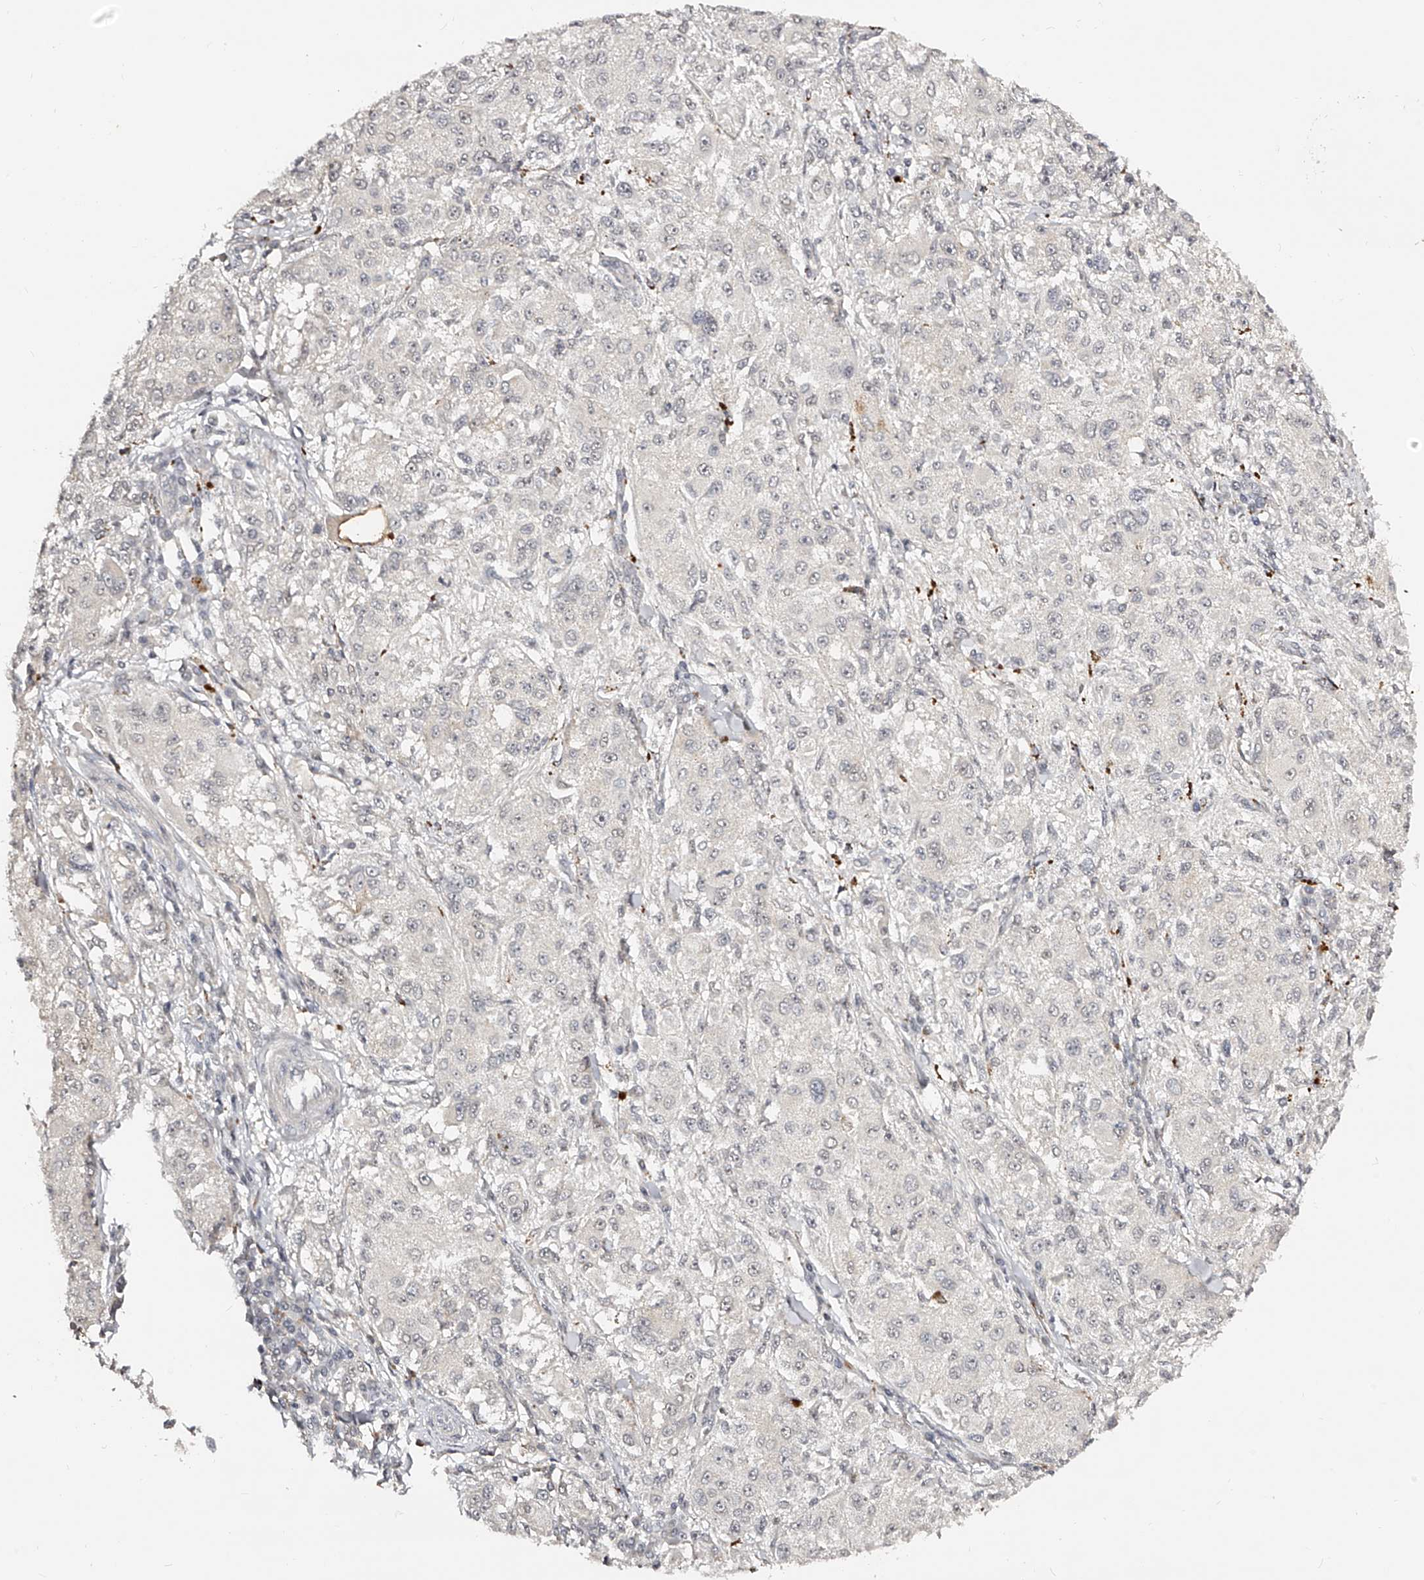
{"staining": {"intensity": "negative", "quantity": "none", "location": "none"}, "tissue": "melanoma", "cell_type": "Tumor cells", "image_type": "cancer", "snomed": [{"axis": "morphology", "description": "Necrosis, NOS"}, {"axis": "morphology", "description": "Malignant melanoma, NOS"}, {"axis": "topography", "description": "Skin"}], "caption": "An immunohistochemistry (IHC) photomicrograph of melanoma is shown. There is no staining in tumor cells of melanoma.", "gene": "ZNF789", "patient": {"sex": "female", "age": 87}}